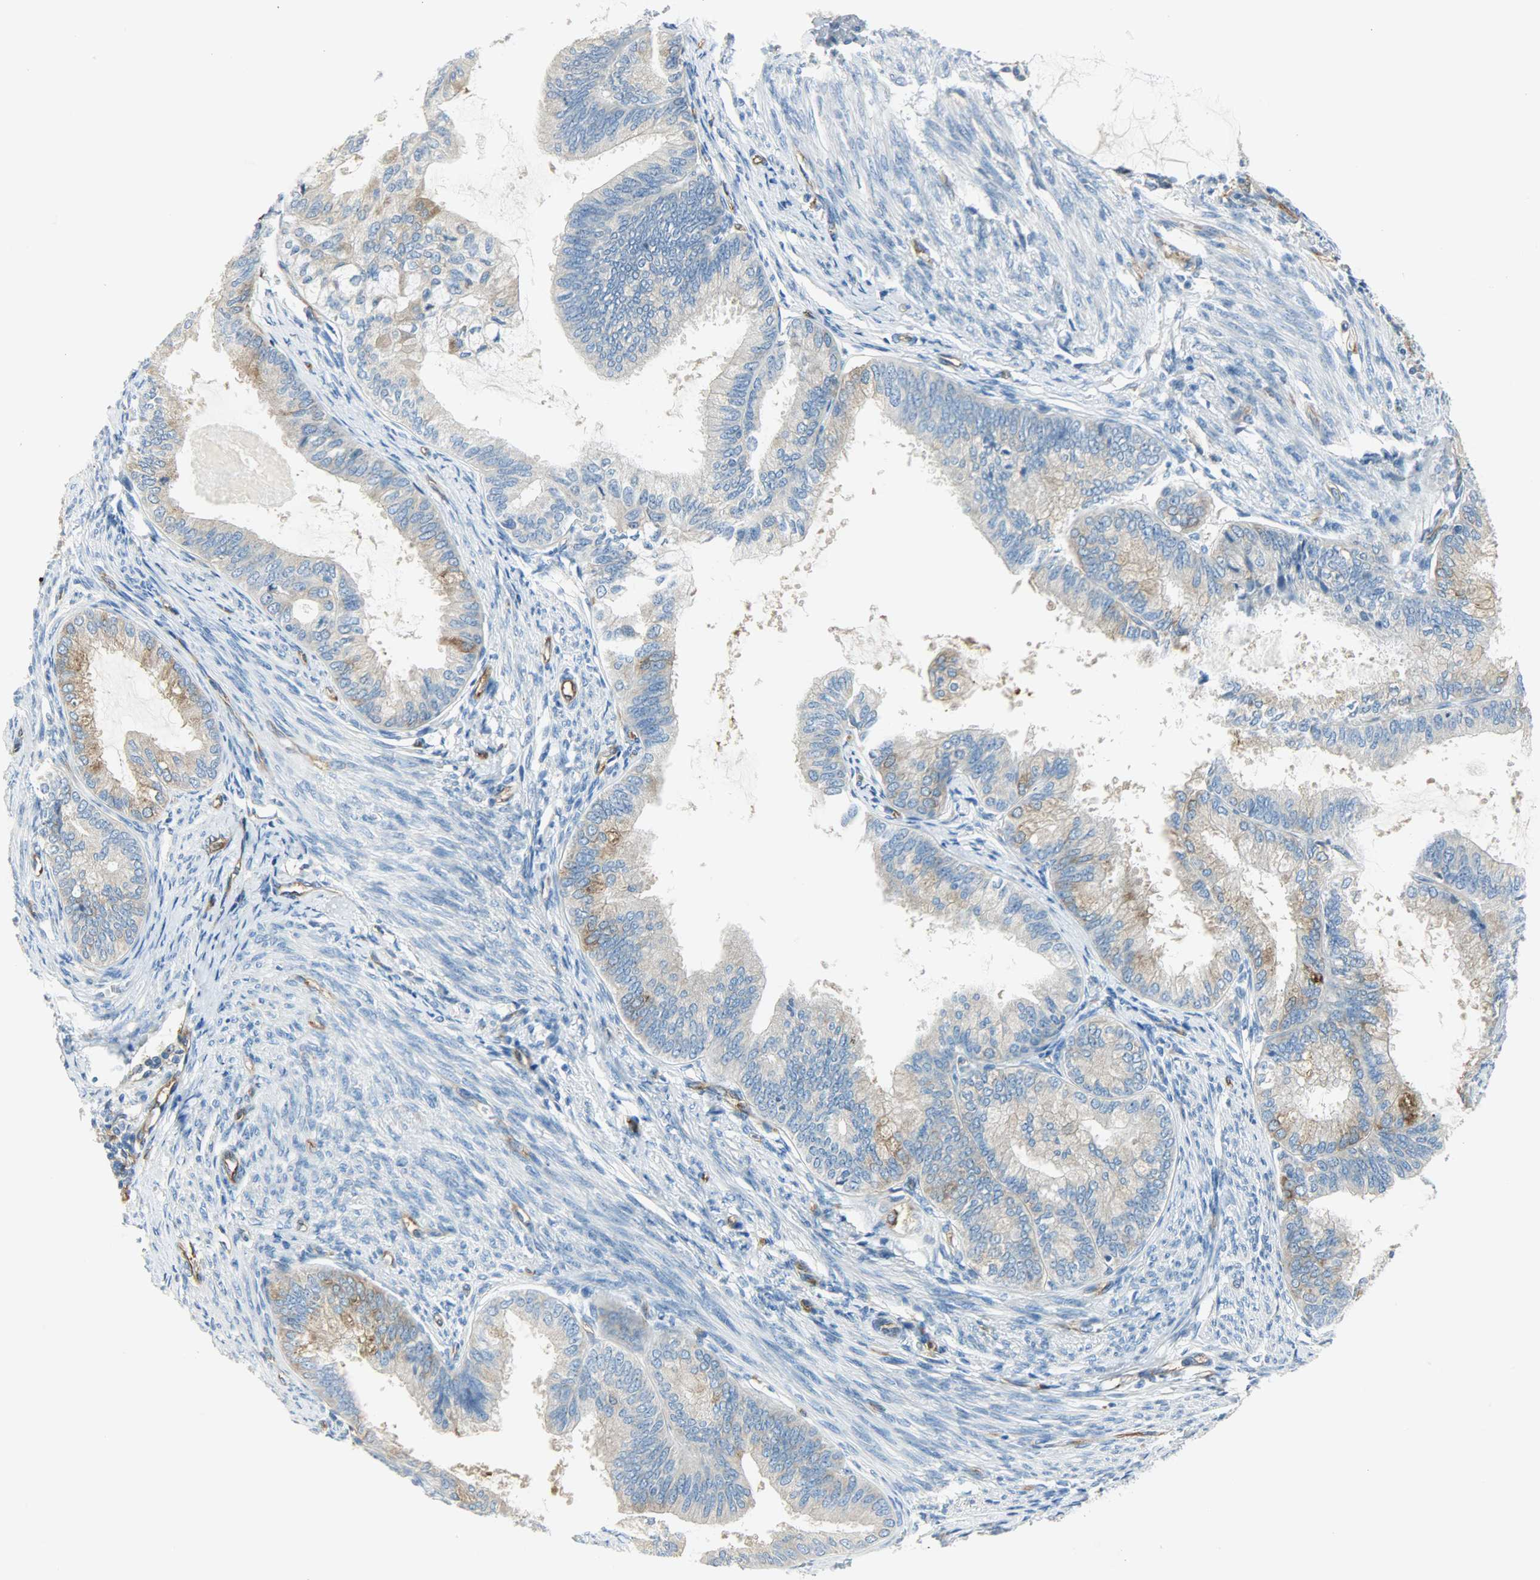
{"staining": {"intensity": "moderate", "quantity": "<25%", "location": "cytoplasmic/membranous"}, "tissue": "endometrial cancer", "cell_type": "Tumor cells", "image_type": "cancer", "snomed": [{"axis": "morphology", "description": "Adenocarcinoma, NOS"}, {"axis": "topography", "description": "Endometrium"}], "caption": "IHC photomicrograph of human endometrial cancer stained for a protein (brown), which exhibits low levels of moderate cytoplasmic/membranous expression in about <25% of tumor cells.", "gene": "WARS1", "patient": {"sex": "female", "age": 86}}